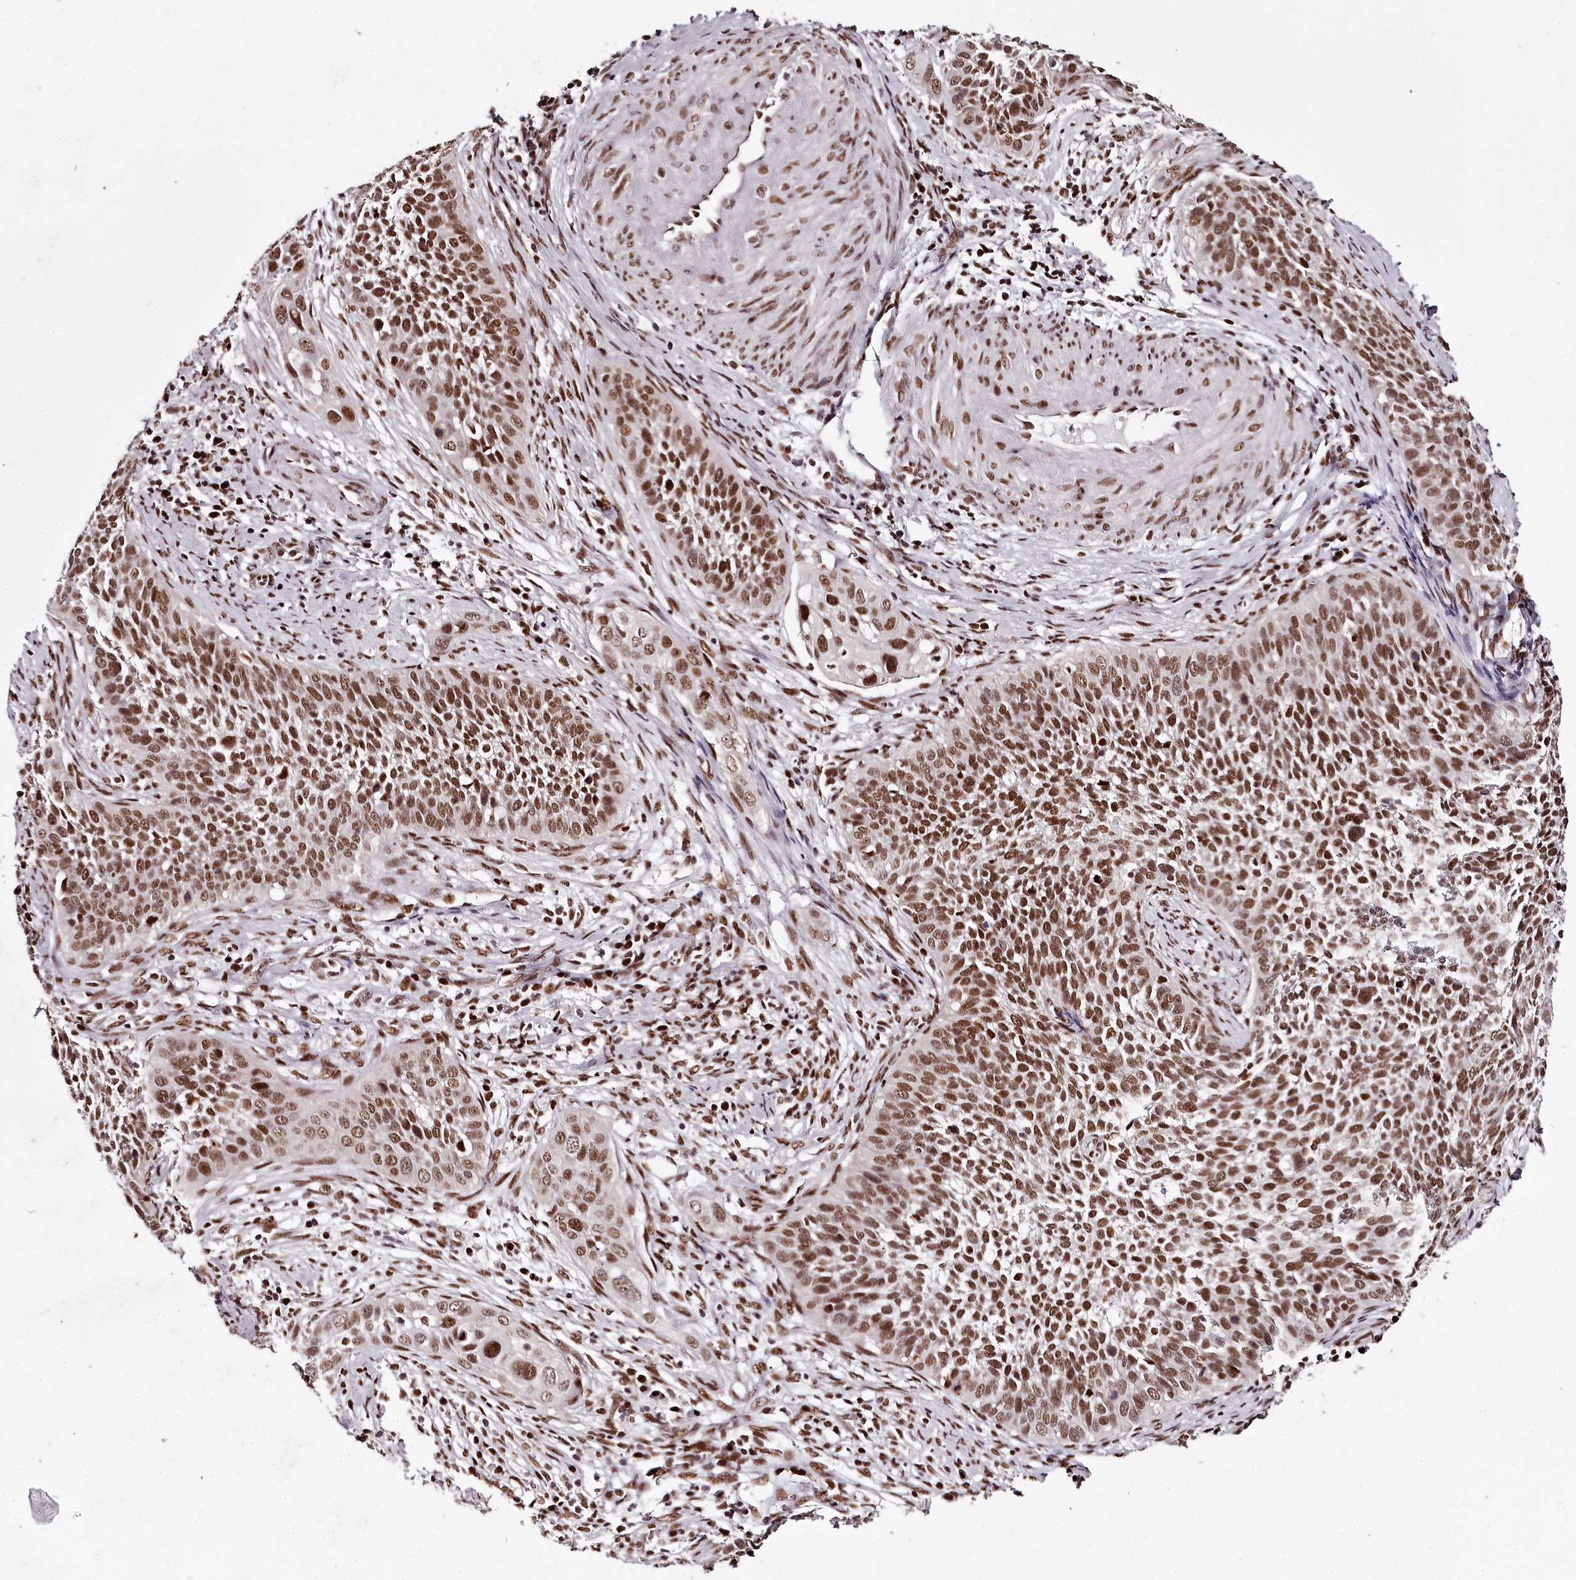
{"staining": {"intensity": "moderate", "quantity": ">75%", "location": "nuclear"}, "tissue": "cervical cancer", "cell_type": "Tumor cells", "image_type": "cancer", "snomed": [{"axis": "morphology", "description": "Squamous cell carcinoma, NOS"}, {"axis": "topography", "description": "Cervix"}], "caption": "This histopathology image demonstrates cervical cancer stained with IHC to label a protein in brown. The nuclear of tumor cells show moderate positivity for the protein. Nuclei are counter-stained blue.", "gene": "PSPC1", "patient": {"sex": "female", "age": 34}}